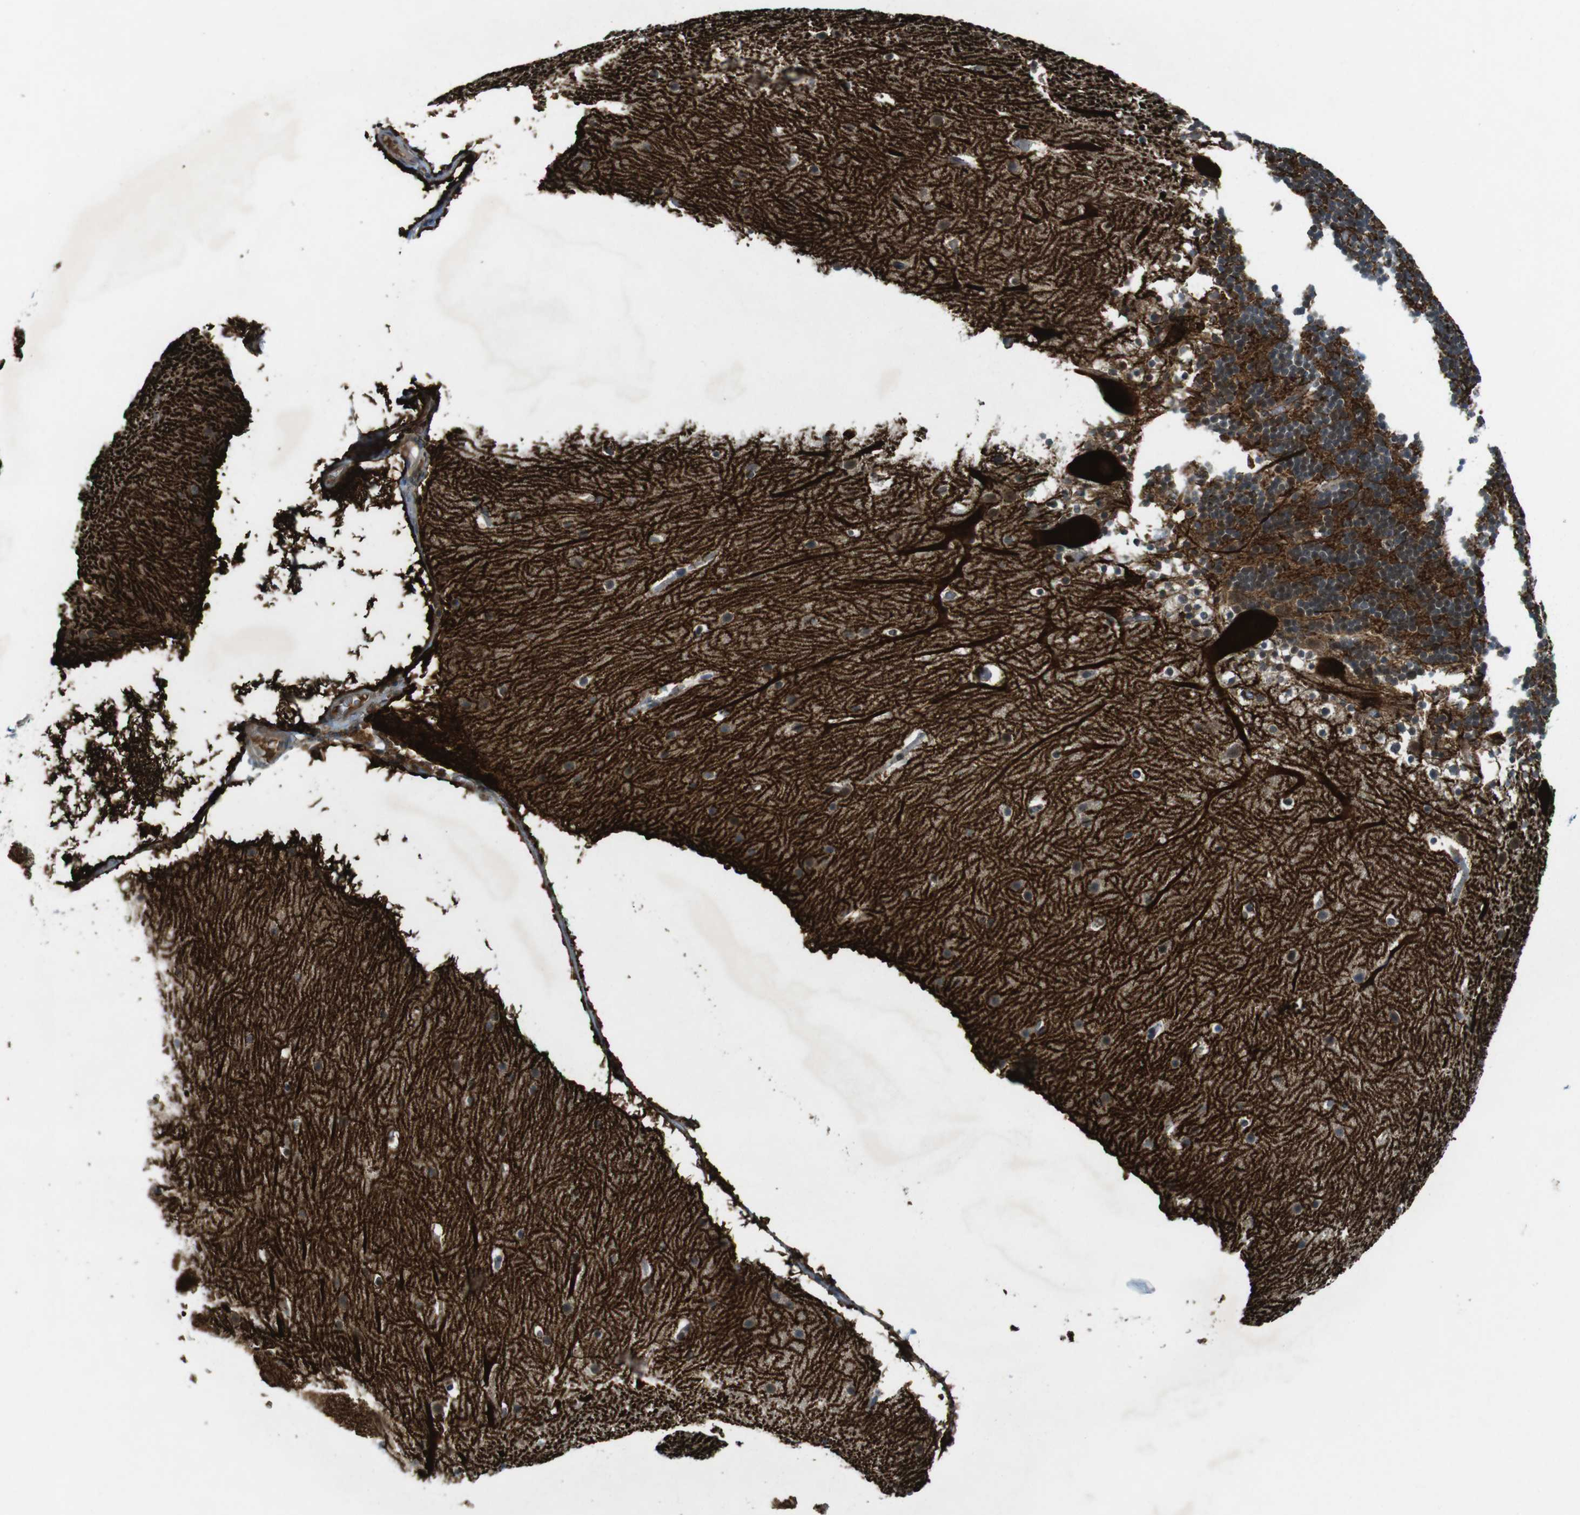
{"staining": {"intensity": "moderate", "quantity": ">75%", "location": "cytoplasmic/membranous"}, "tissue": "cerebellum", "cell_type": "Cells in granular layer", "image_type": "normal", "snomed": [{"axis": "morphology", "description": "Normal tissue, NOS"}, {"axis": "topography", "description": "Cerebellum"}], "caption": "Immunohistochemistry histopathology image of unremarkable cerebellum: human cerebellum stained using IHC shows medium levels of moderate protein expression localized specifically in the cytoplasmic/membranous of cells in granular layer, appearing as a cytoplasmic/membranous brown color.", "gene": "MAPKAPK5", "patient": {"sex": "male", "age": 45}}